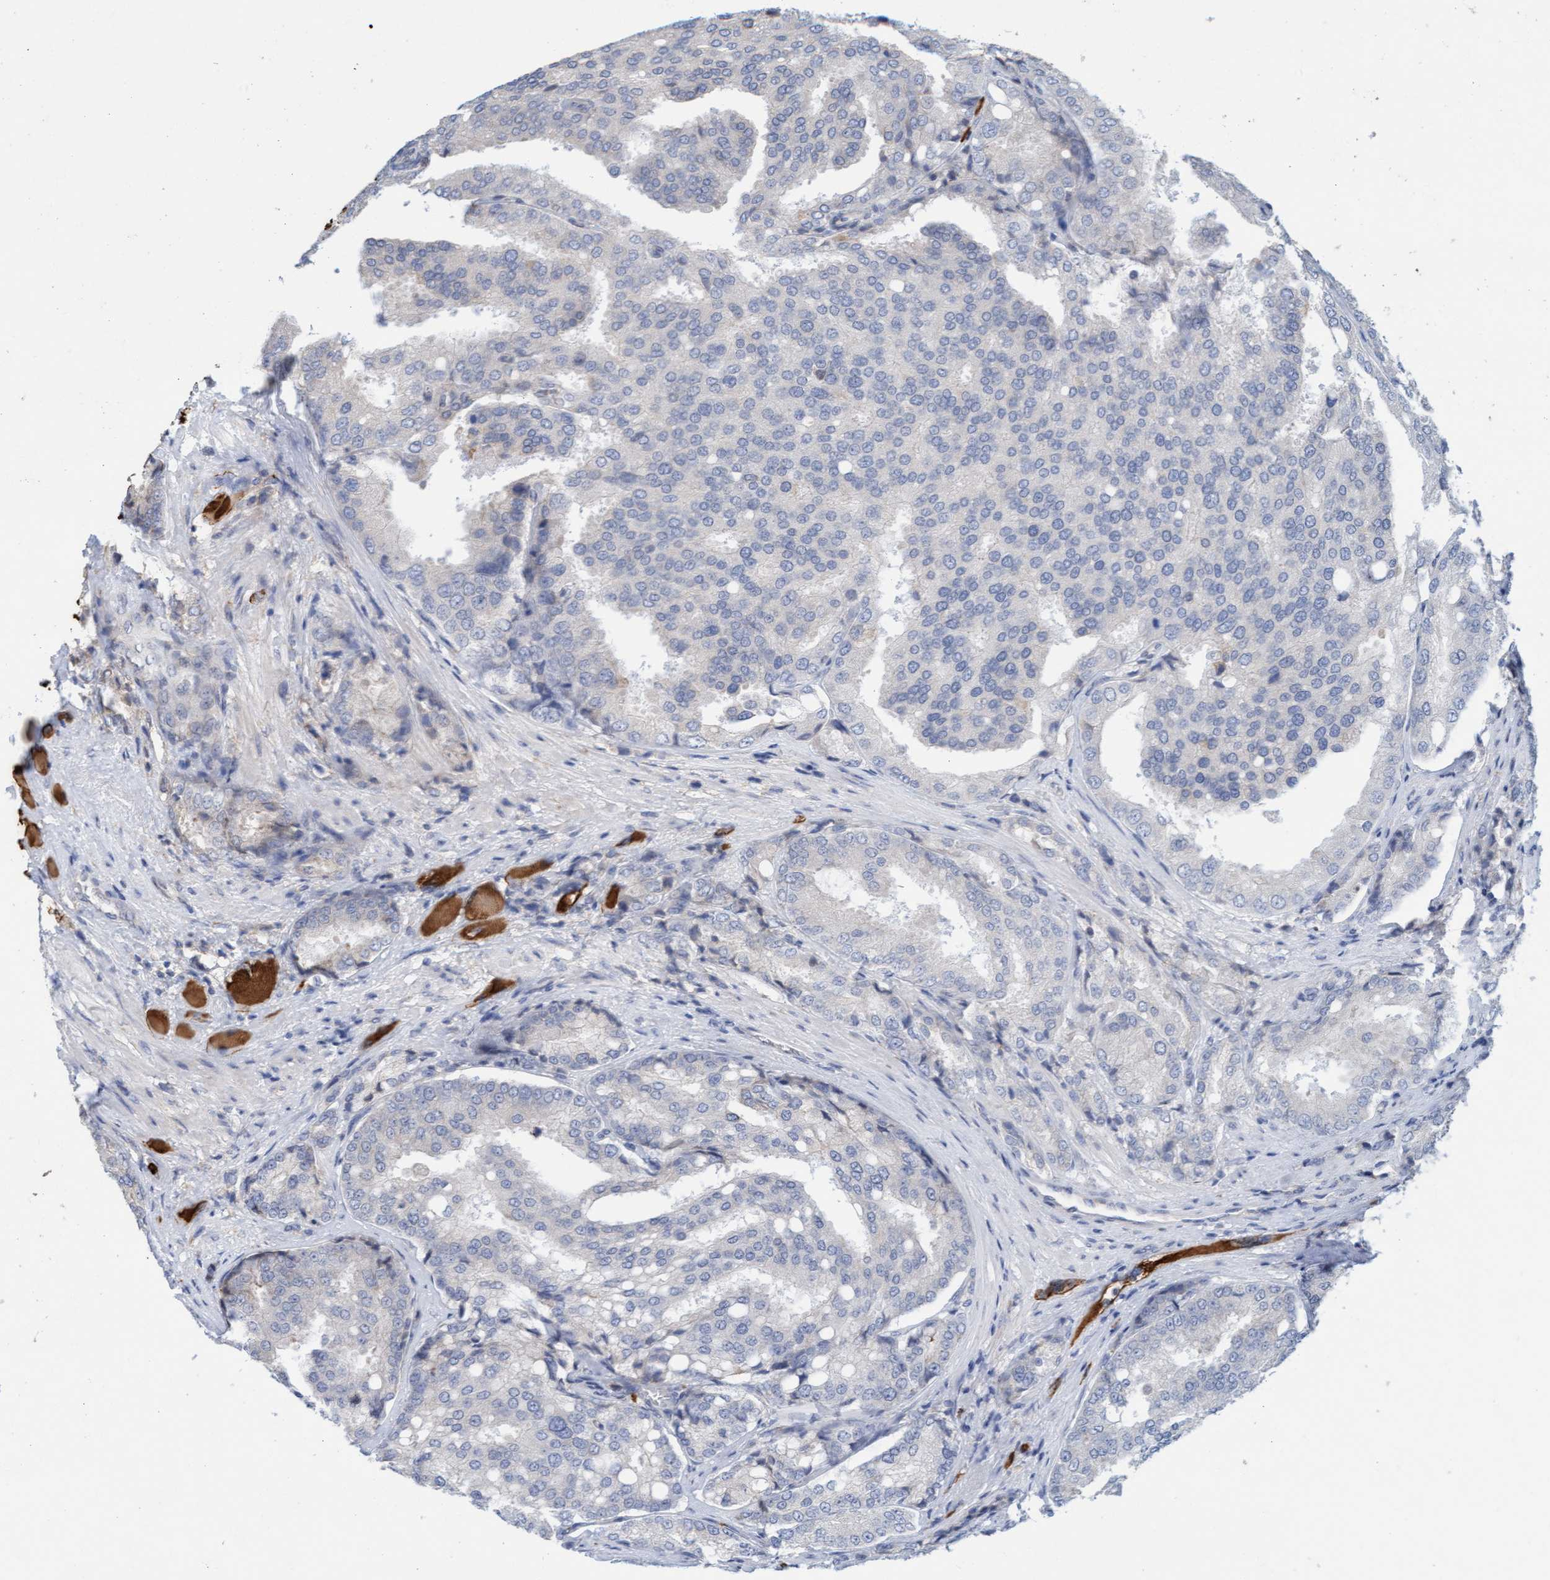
{"staining": {"intensity": "negative", "quantity": "none", "location": "none"}, "tissue": "prostate cancer", "cell_type": "Tumor cells", "image_type": "cancer", "snomed": [{"axis": "morphology", "description": "Adenocarcinoma, High grade"}, {"axis": "topography", "description": "Prostate"}], "caption": "Protein analysis of prostate cancer shows no significant staining in tumor cells. (IHC, brightfield microscopy, high magnification).", "gene": "MMP8", "patient": {"sex": "male", "age": 50}}